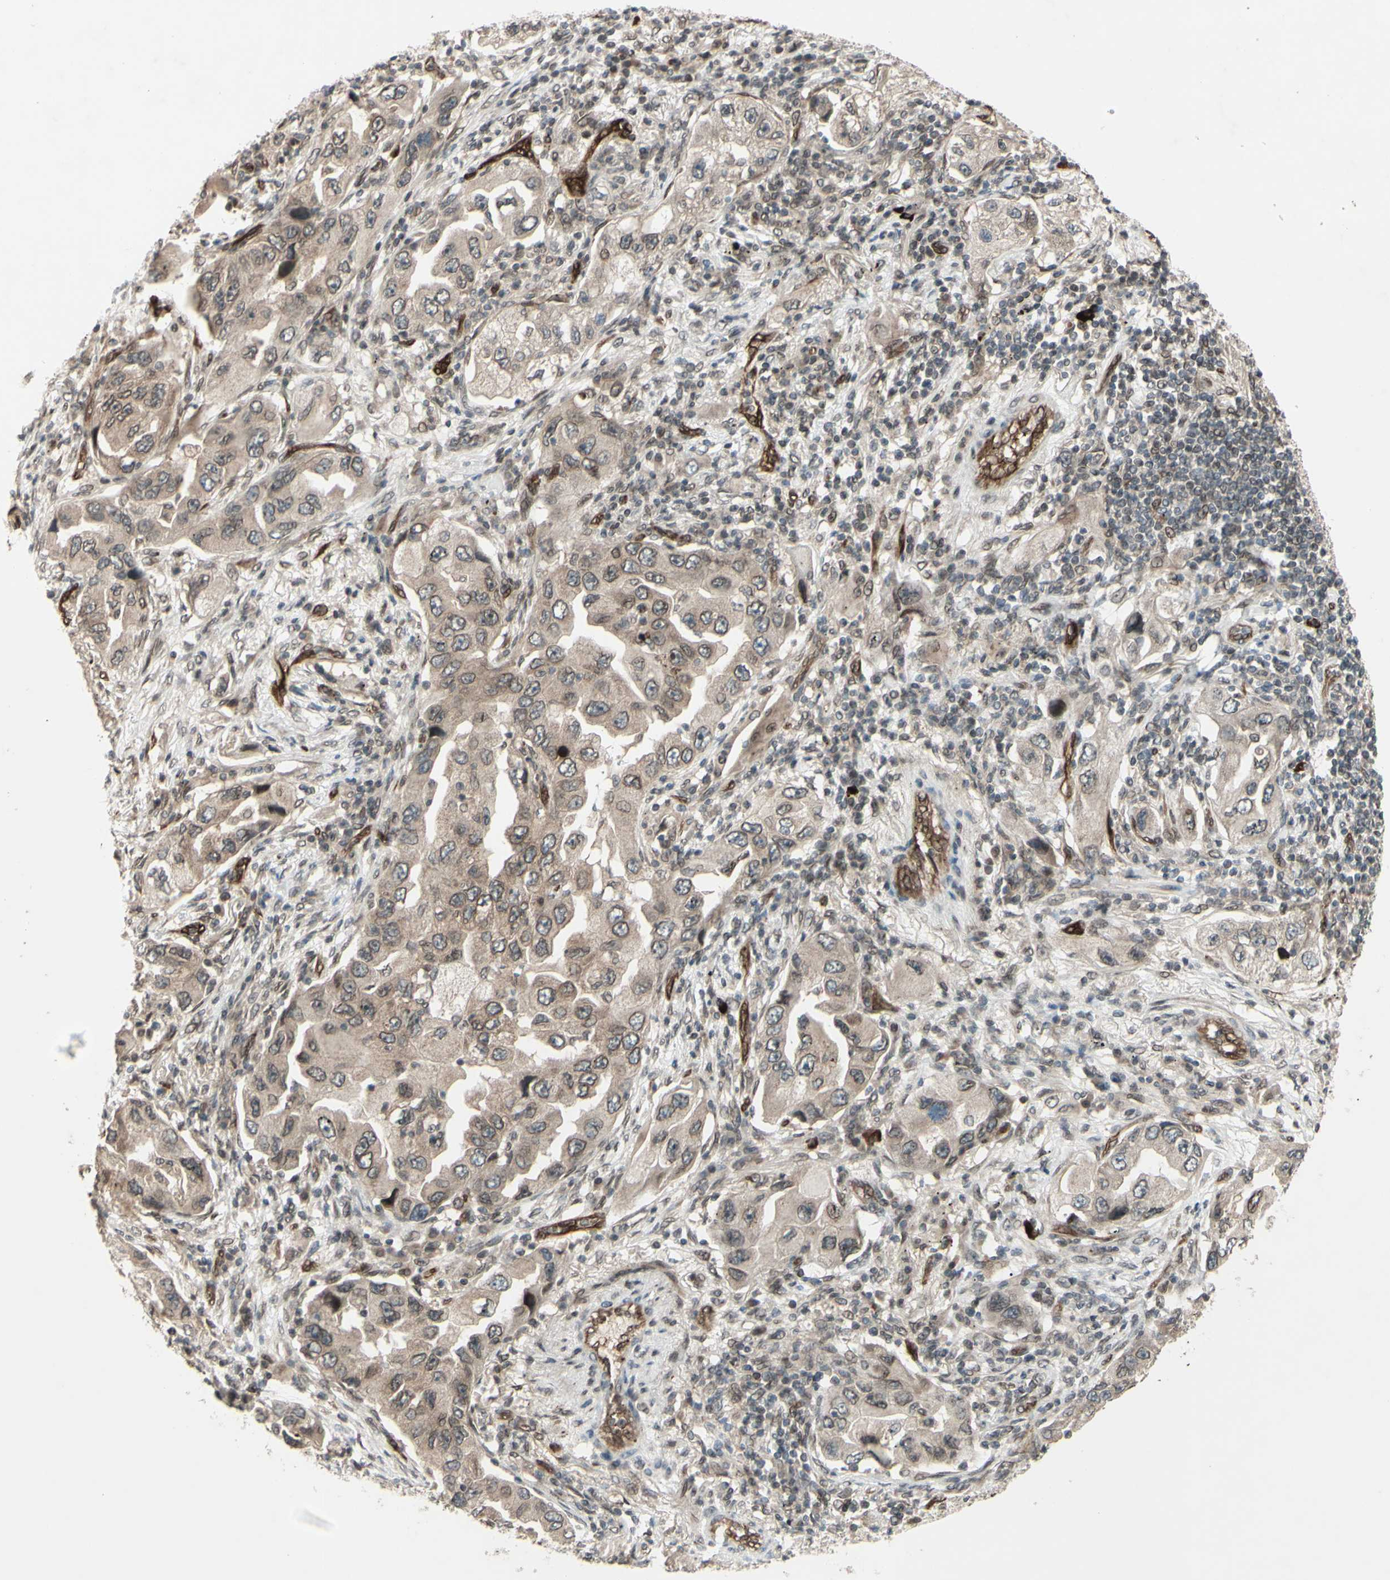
{"staining": {"intensity": "weak", "quantity": ">75%", "location": "cytoplasmic/membranous,nuclear"}, "tissue": "lung cancer", "cell_type": "Tumor cells", "image_type": "cancer", "snomed": [{"axis": "morphology", "description": "Adenocarcinoma, NOS"}, {"axis": "topography", "description": "Lung"}], "caption": "A micrograph of adenocarcinoma (lung) stained for a protein exhibits weak cytoplasmic/membranous and nuclear brown staining in tumor cells. Ihc stains the protein of interest in brown and the nuclei are stained blue.", "gene": "MLF2", "patient": {"sex": "female", "age": 65}}